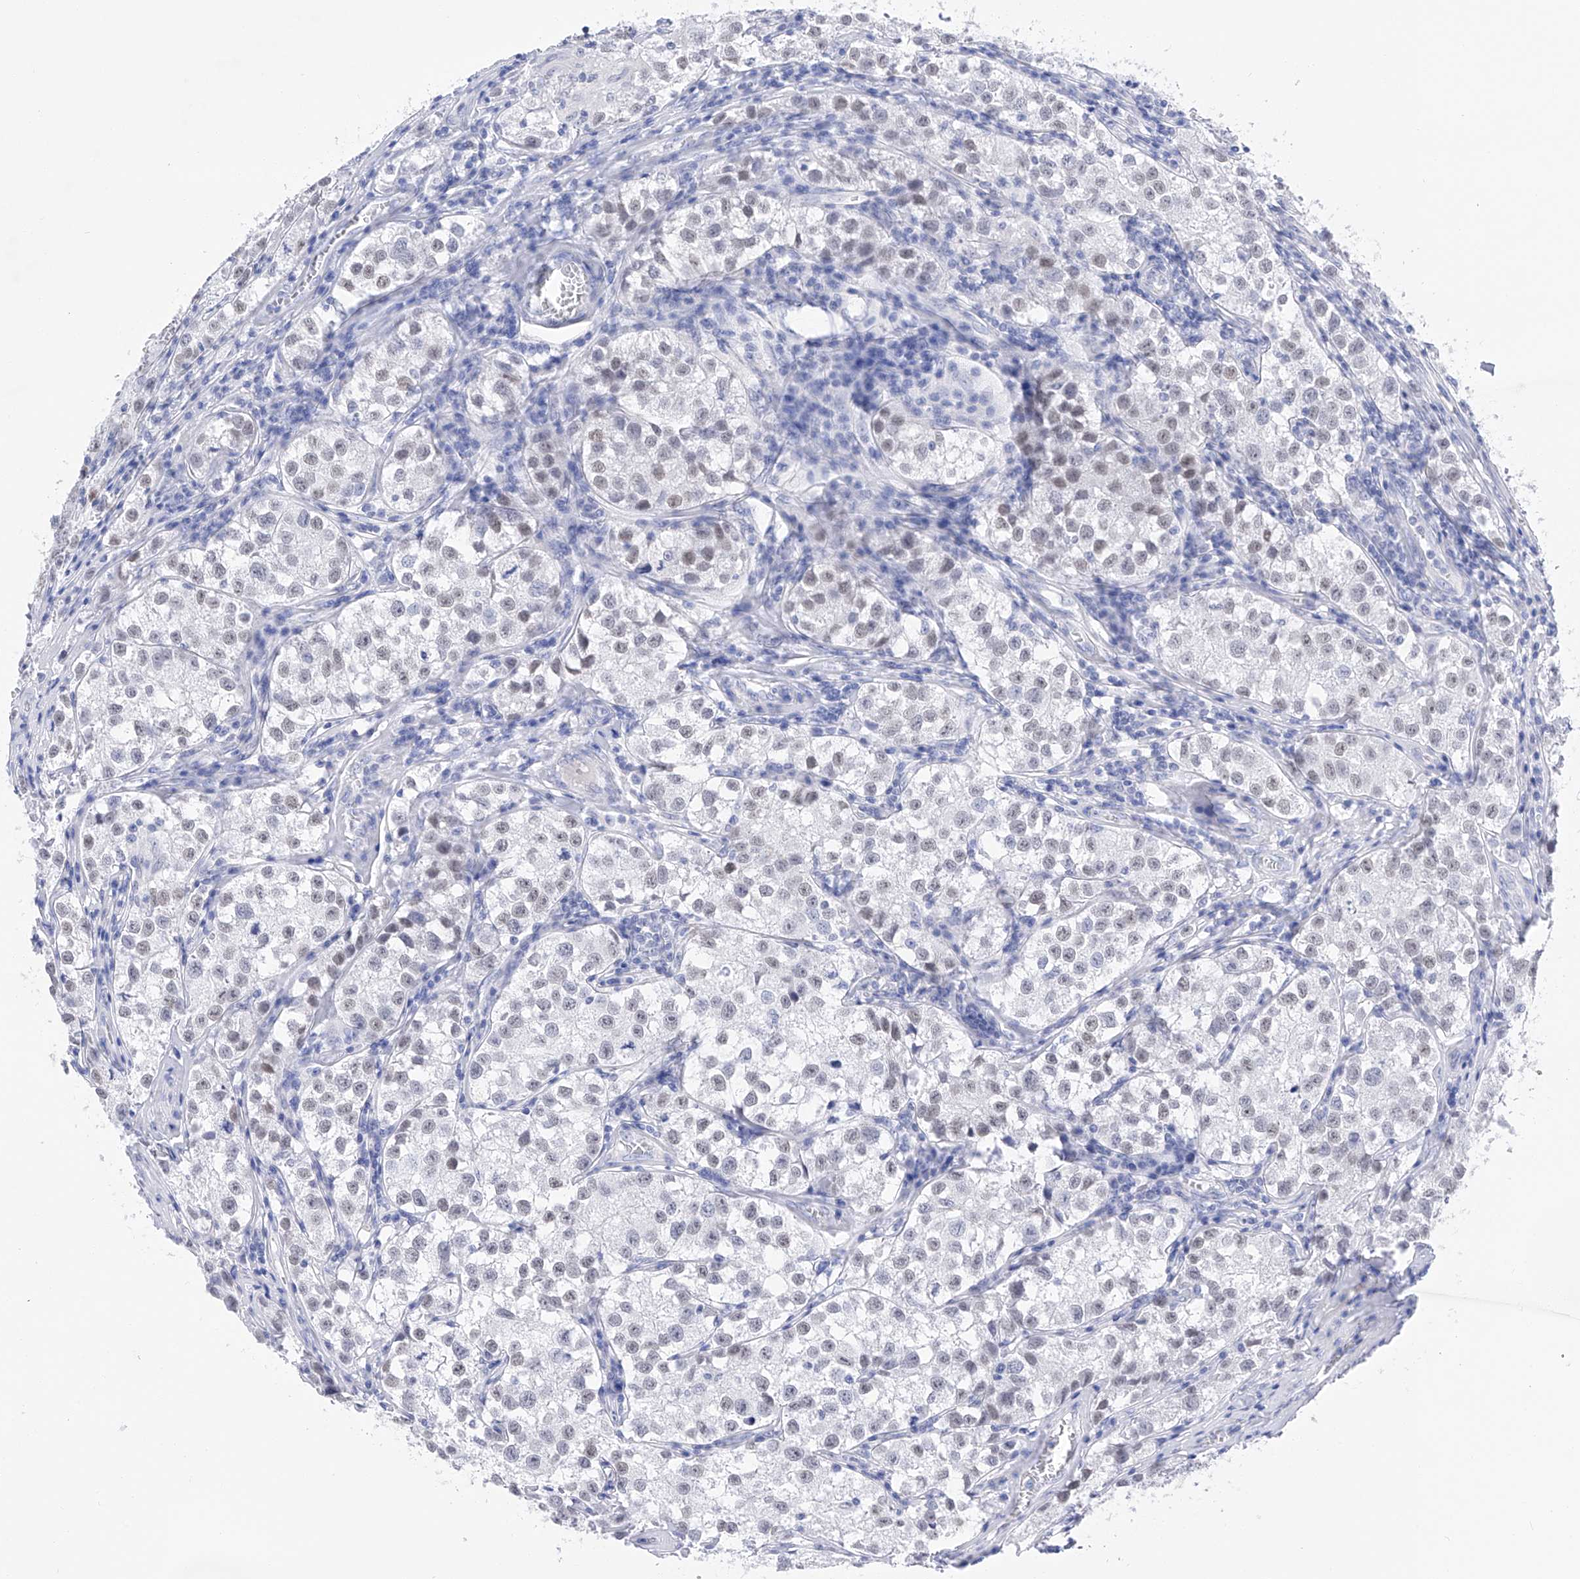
{"staining": {"intensity": "weak", "quantity": "<25%", "location": "nuclear"}, "tissue": "testis cancer", "cell_type": "Tumor cells", "image_type": "cancer", "snomed": [{"axis": "morphology", "description": "Seminoma, NOS"}, {"axis": "morphology", "description": "Carcinoma, Embryonal, NOS"}, {"axis": "topography", "description": "Testis"}], "caption": "DAB (3,3'-diaminobenzidine) immunohistochemical staining of human testis cancer demonstrates no significant expression in tumor cells.", "gene": "FLG", "patient": {"sex": "male", "age": 43}}